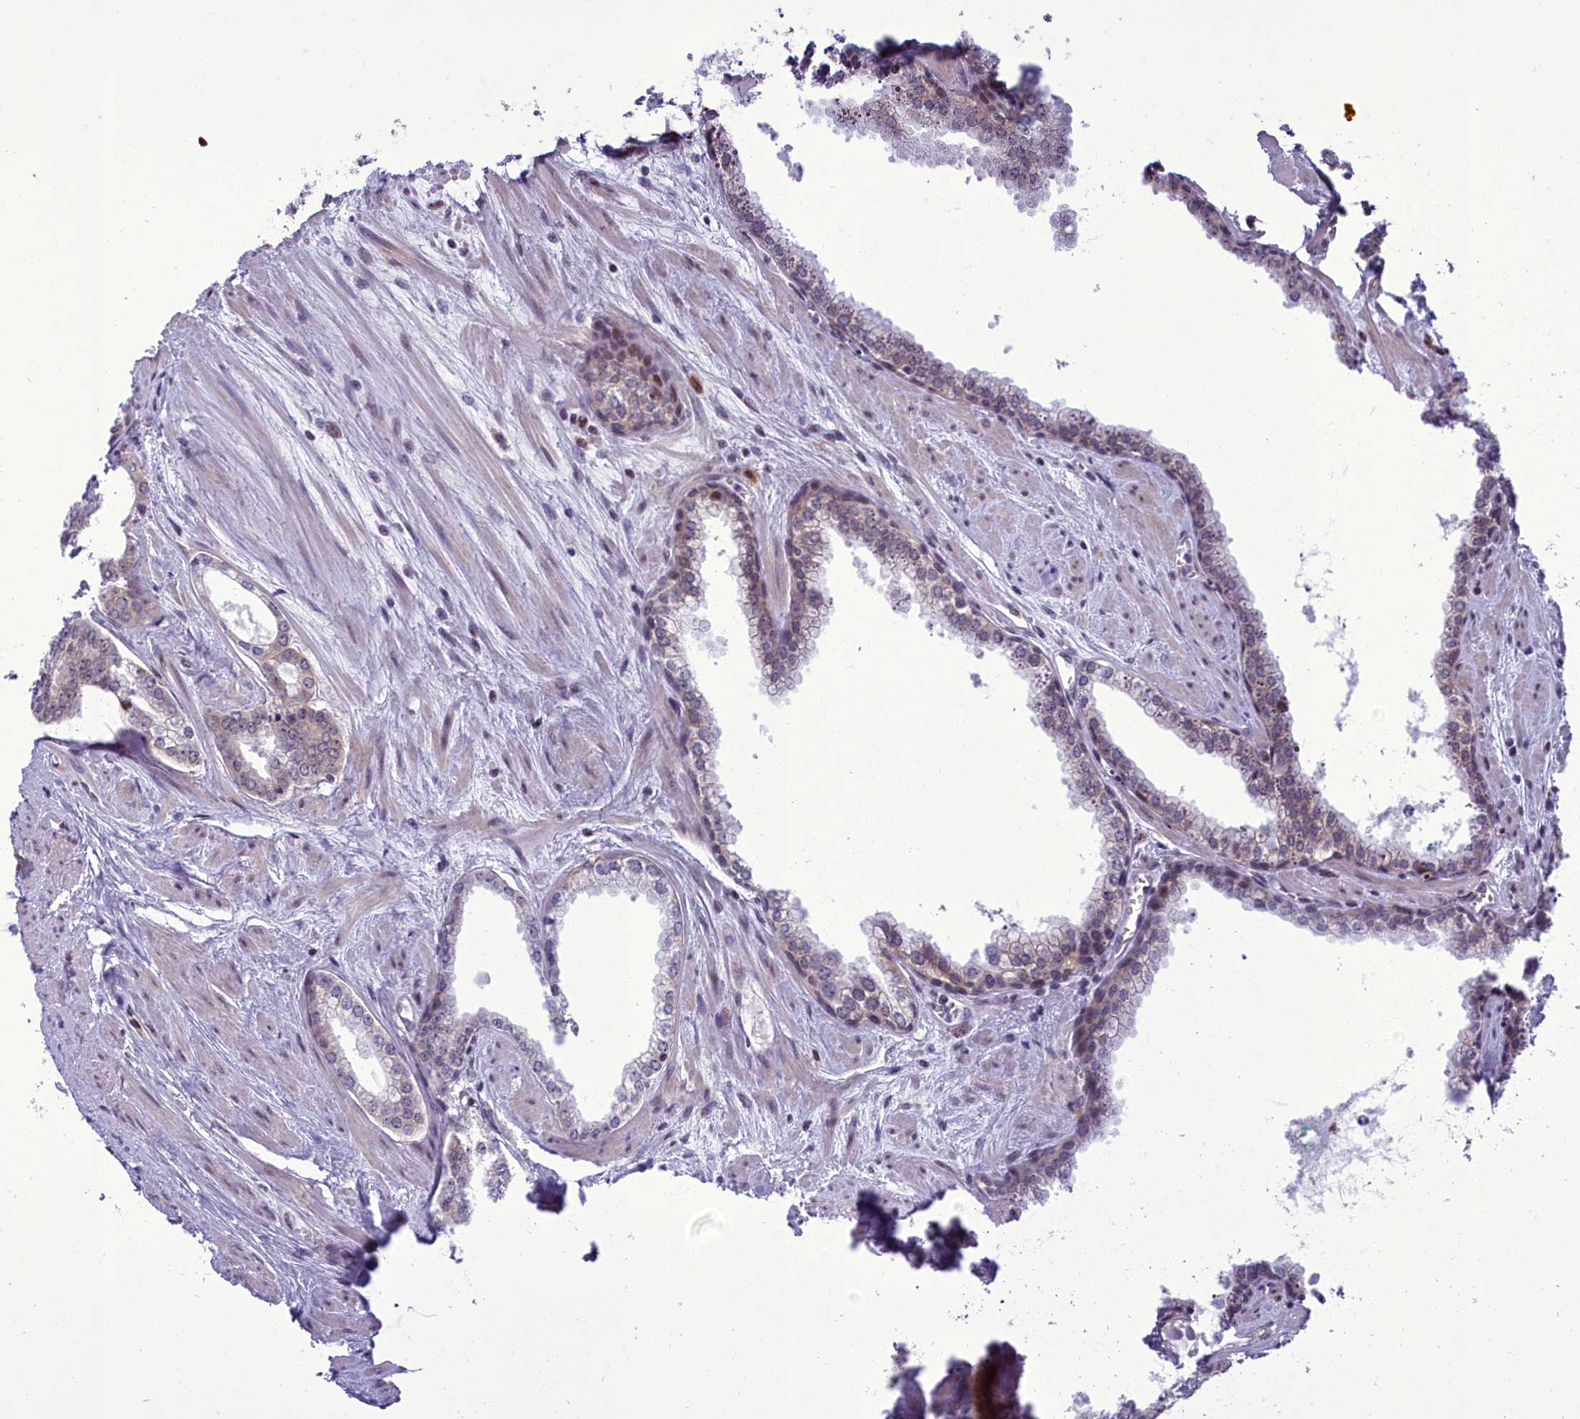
{"staining": {"intensity": "moderate", "quantity": "<25%", "location": "nuclear"}, "tissue": "prostate cancer", "cell_type": "Tumor cells", "image_type": "cancer", "snomed": [{"axis": "morphology", "description": "Adenocarcinoma, Low grade"}, {"axis": "topography", "description": "Prostate and seminal vesicle, NOS"}], "caption": "A photomicrograph showing moderate nuclear positivity in approximately <25% of tumor cells in prostate cancer (adenocarcinoma (low-grade)), as visualized by brown immunohistochemical staining.", "gene": "CEACAM19", "patient": {"sex": "male", "age": 60}}